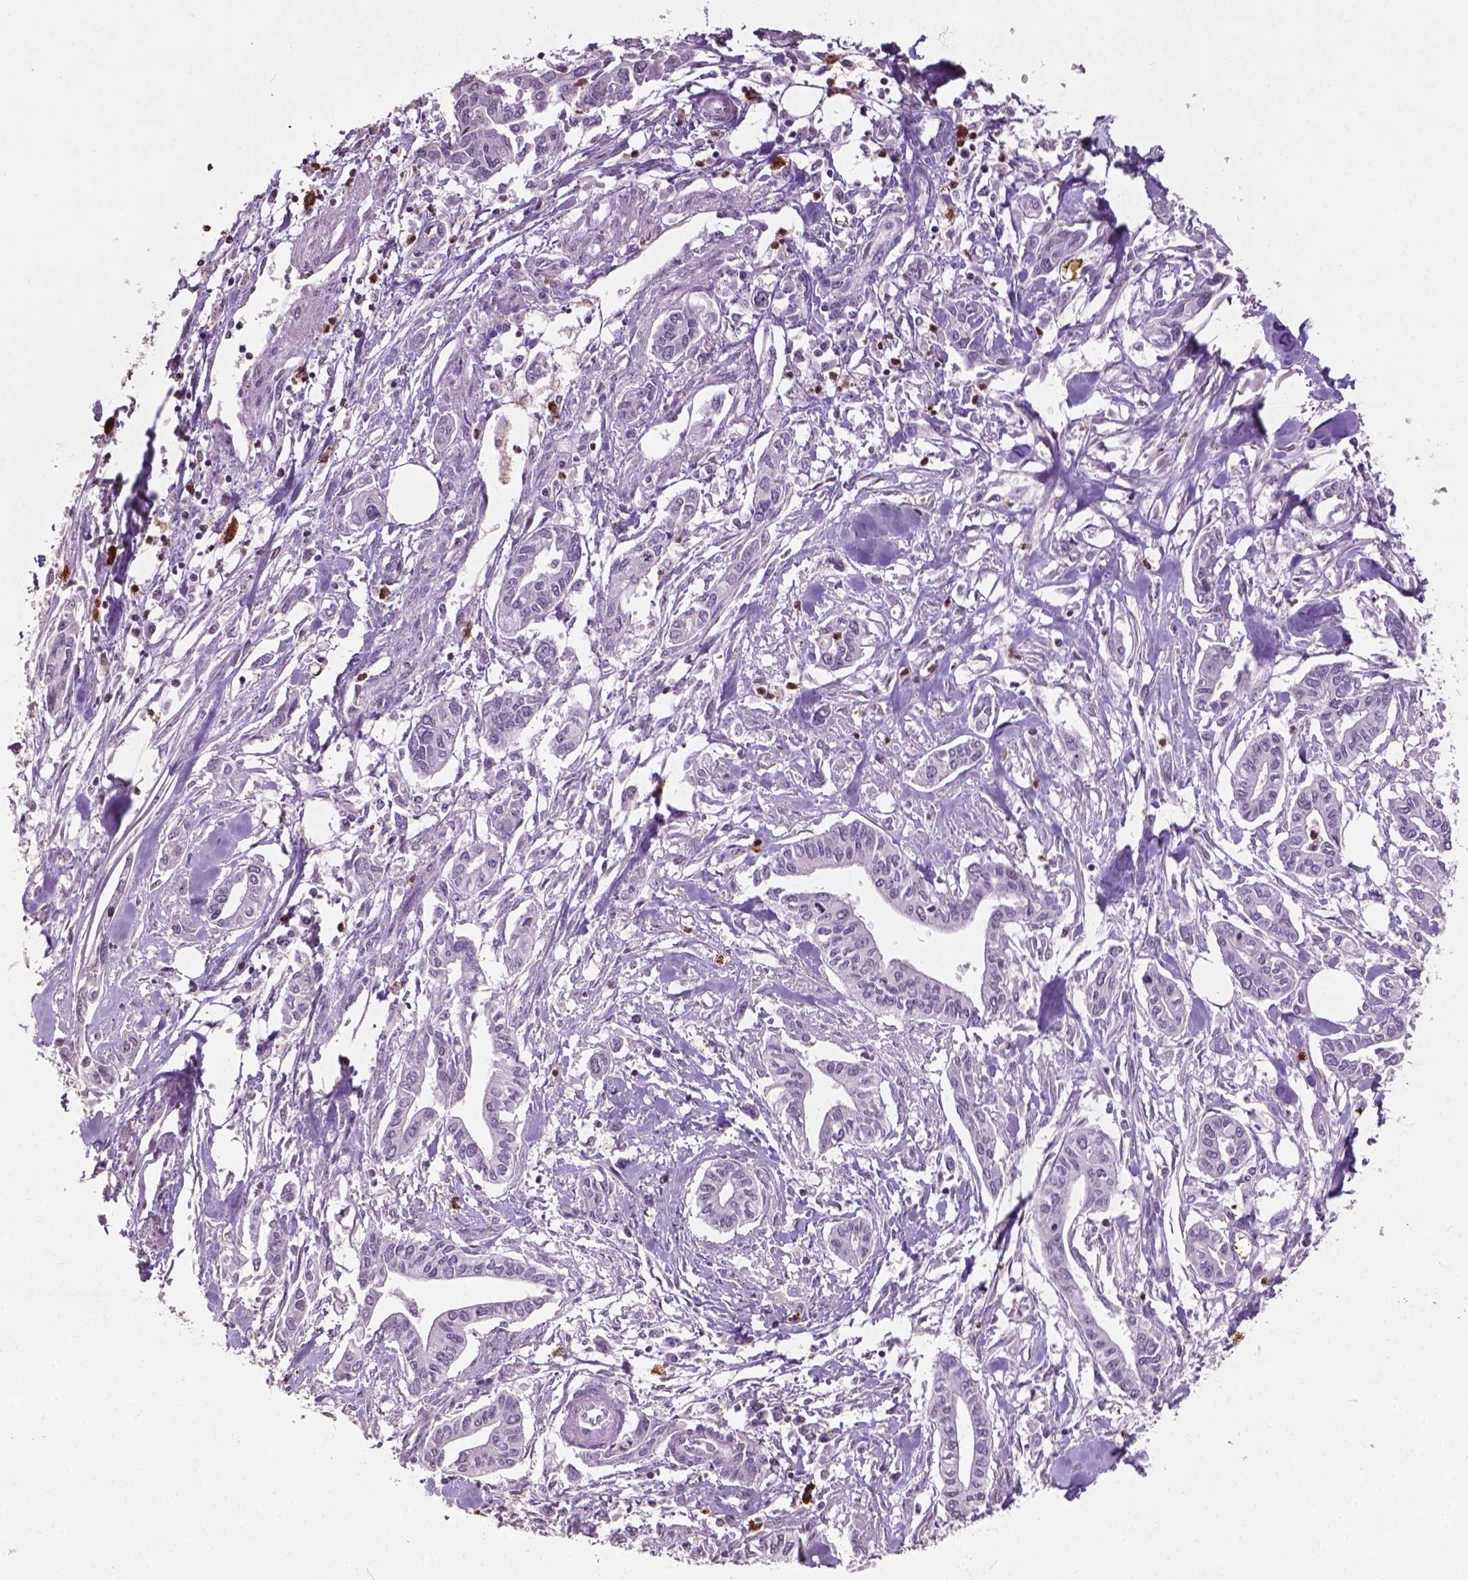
{"staining": {"intensity": "negative", "quantity": "none", "location": "none"}, "tissue": "pancreatic cancer", "cell_type": "Tumor cells", "image_type": "cancer", "snomed": [{"axis": "morphology", "description": "Adenocarcinoma, NOS"}, {"axis": "topography", "description": "Pancreas"}], "caption": "Pancreatic cancer (adenocarcinoma) stained for a protein using immunohistochemistry (IHC) demonstrates no expression tumor cells.", "gene": "NTNG2", "patient": {"sex": "male", "age": 60}}